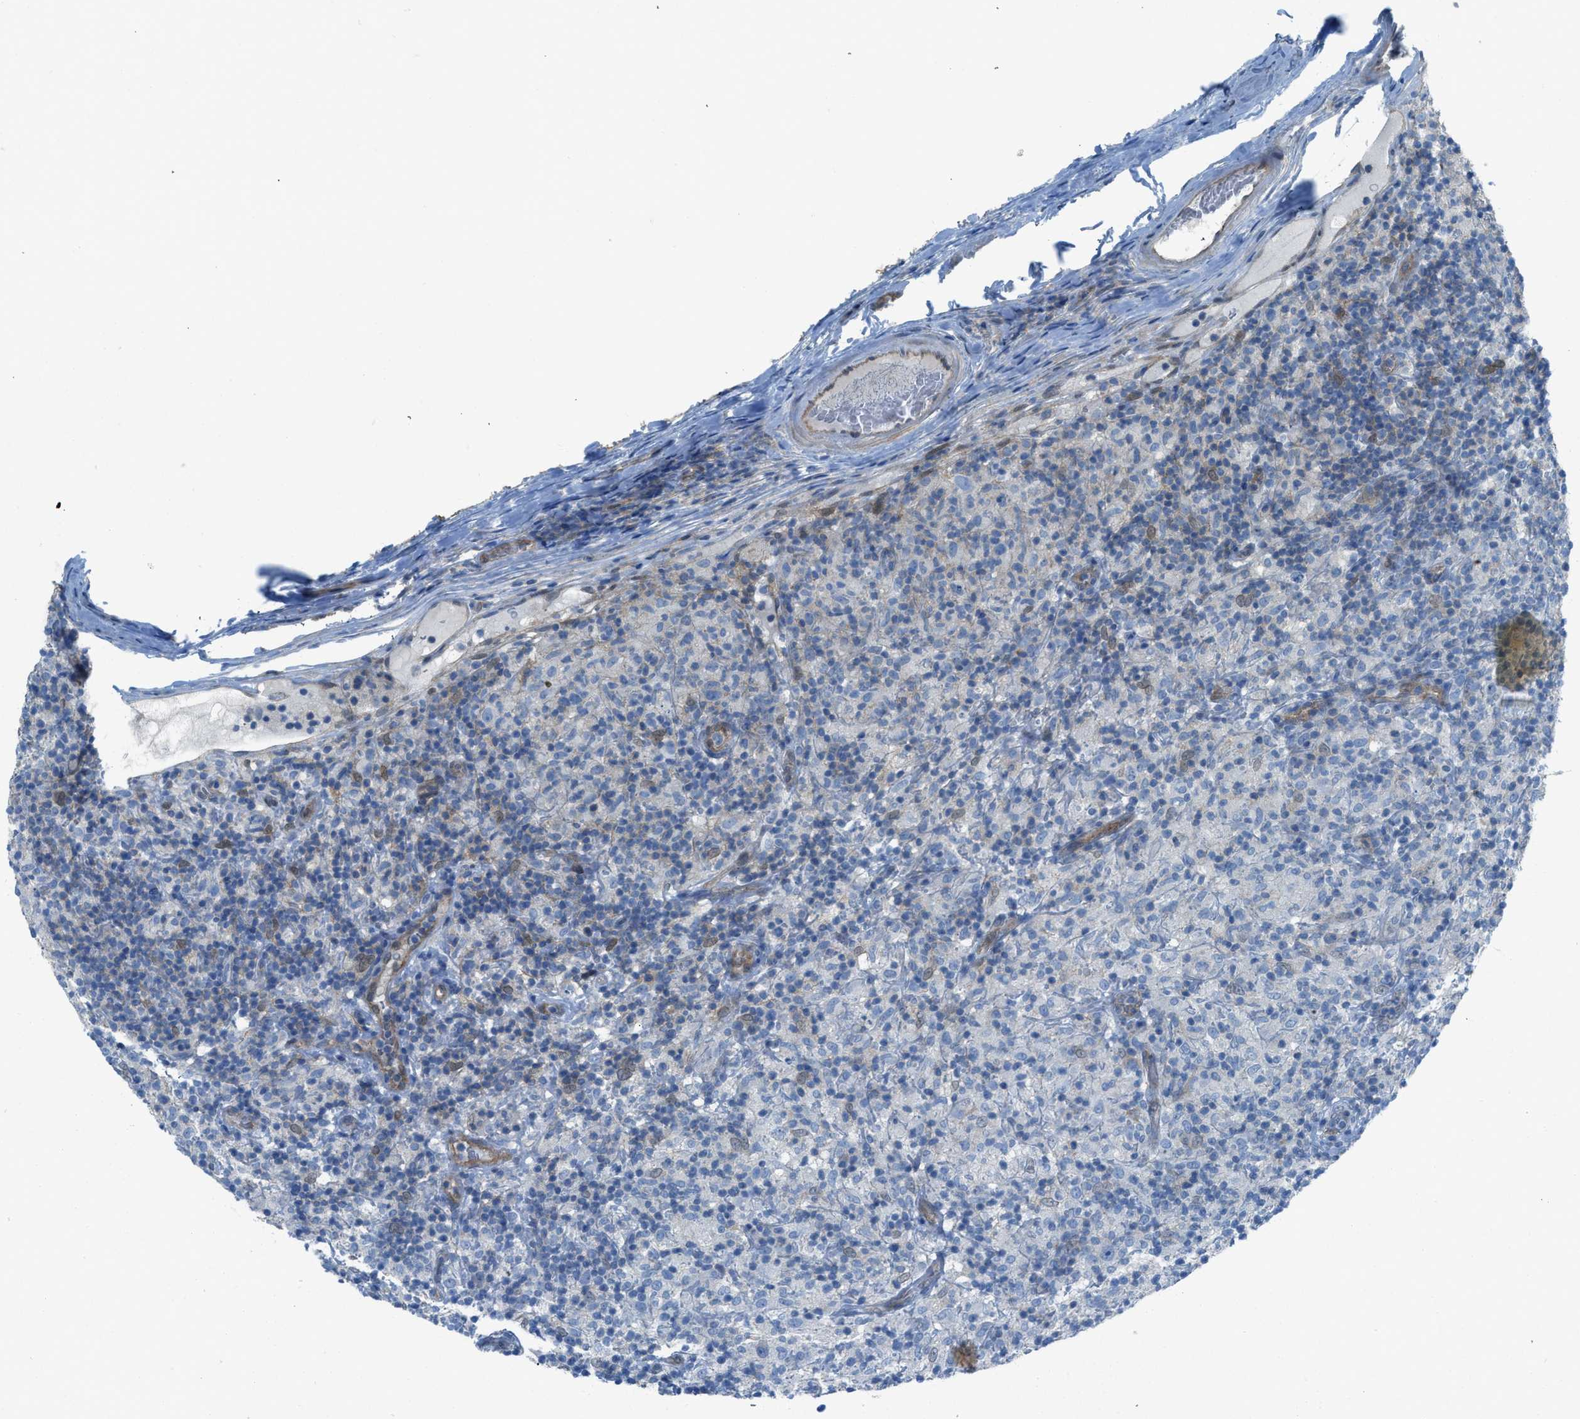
{"staining": {"intensity": "negative", "quantity": "none", "location": "none"}, "tissue": "lymphoma", "cell_type": "Tumor cells", "image_type": "cancer", "snomed": [{"axis": "morphology", "description": "Hodgkin's disease, NOS"}, {"axis": "topography", "description": "Lymph node"}], "caption": "A high-resolution histopathology image shows immunohistochemistry staining of lymphoma, which demonstrates no significant staining in tumor cells.", "gene": "PRKN", "patient": {"sex": "male", "age": 70}}